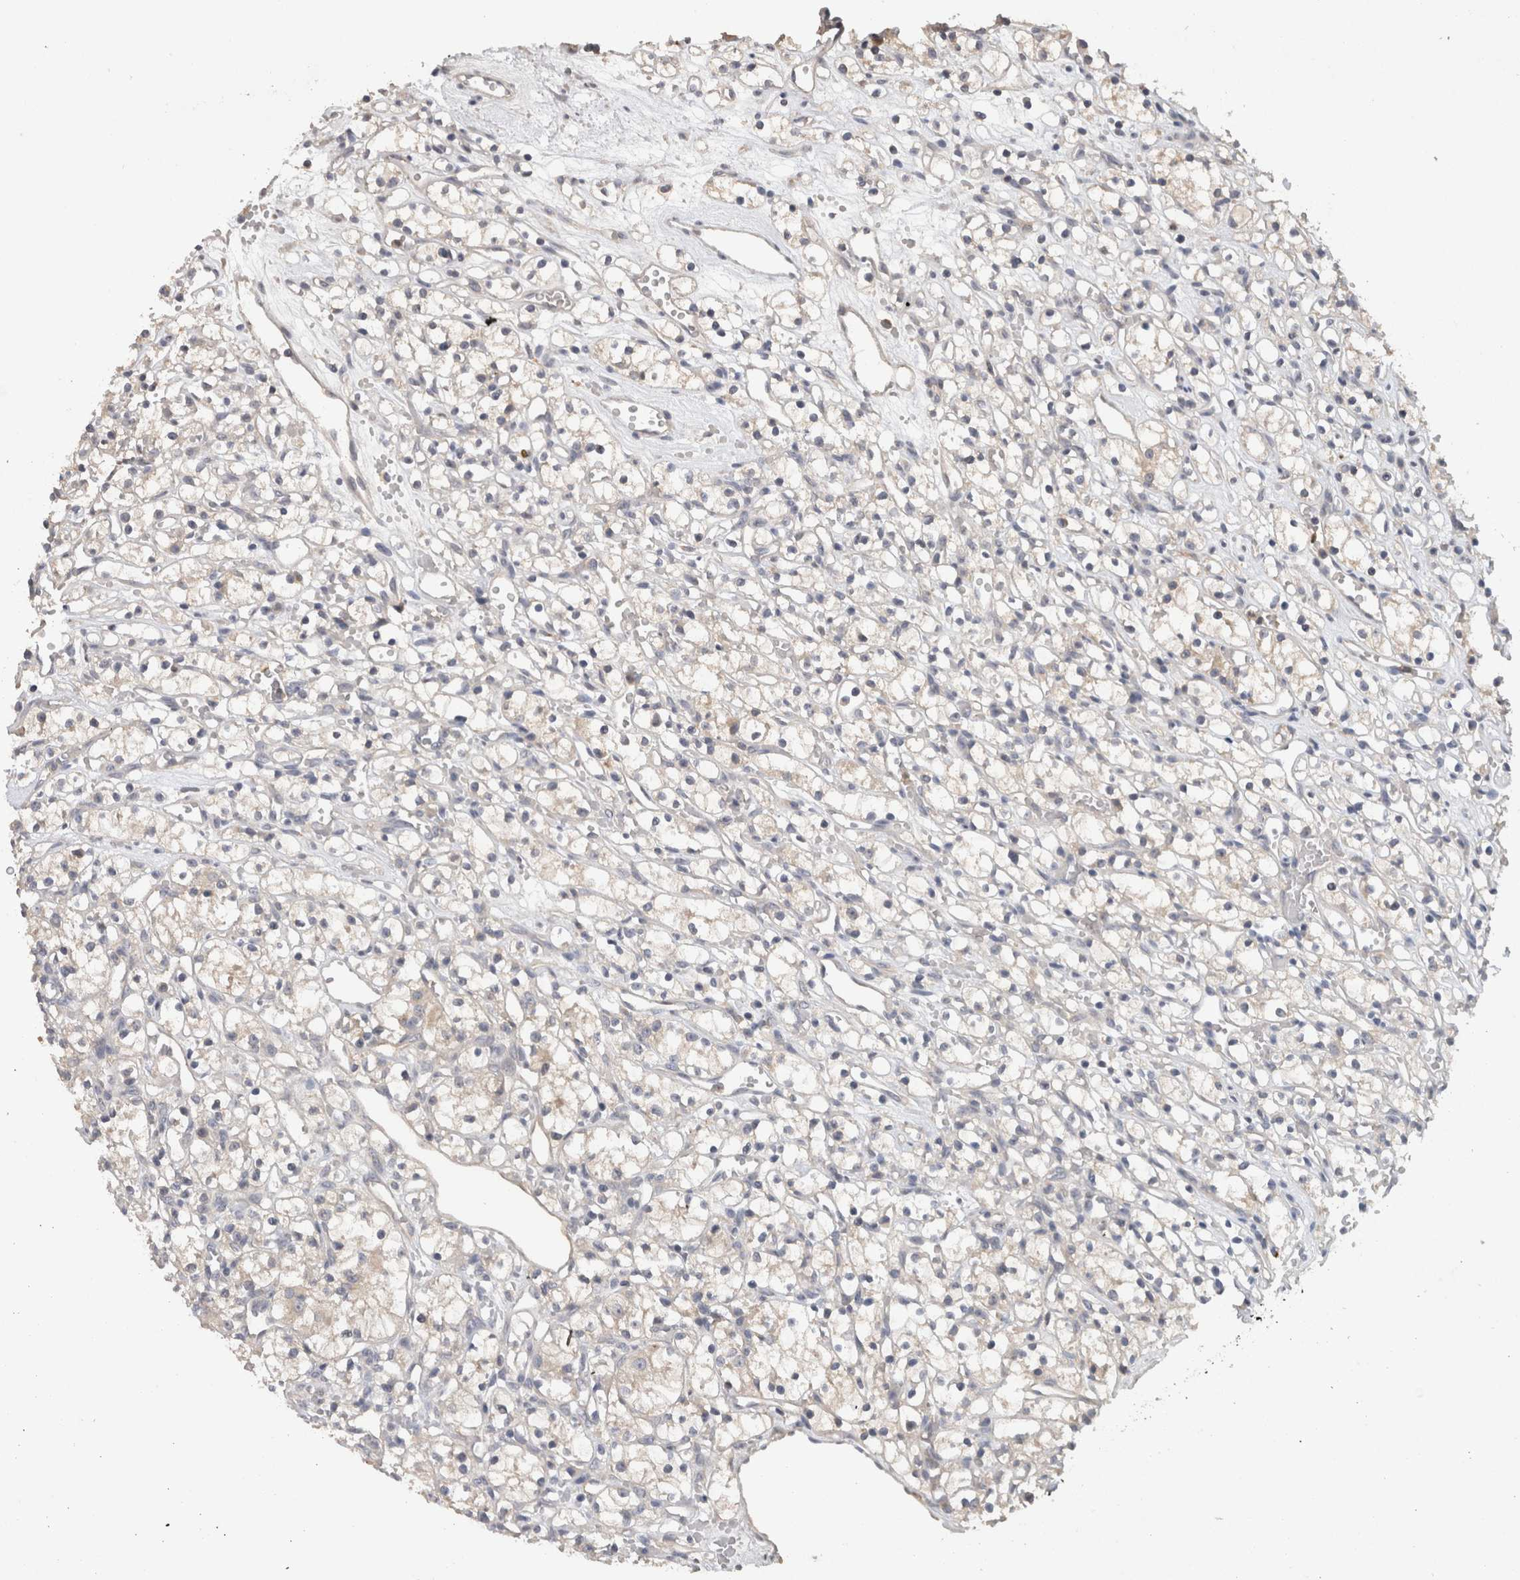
{"staining": {"intensity": "negative", "quantity": "none", "location": "none"}, "tissue": "renal cancer", "cell_type": "Tumor cells", "image_type": "cancer", "snomed": [{"axis": "morphology", "description": "Adenocarcinoma, NOS"}, {"axis": "topography", "description": "Kidney"}], "caption": "Micrograph shows no protein positivity in tumor cells of renal cancer (adenocarcinoma) tissue. Brightfield microscopy of immunohistochemistry stained with DAB (3,3'-diaminobenzidine) (brown) and hematoxylin (blue), captured at high magnification.", "gene": "HEXD", "patient": {"sex": "female", "age": 59}}